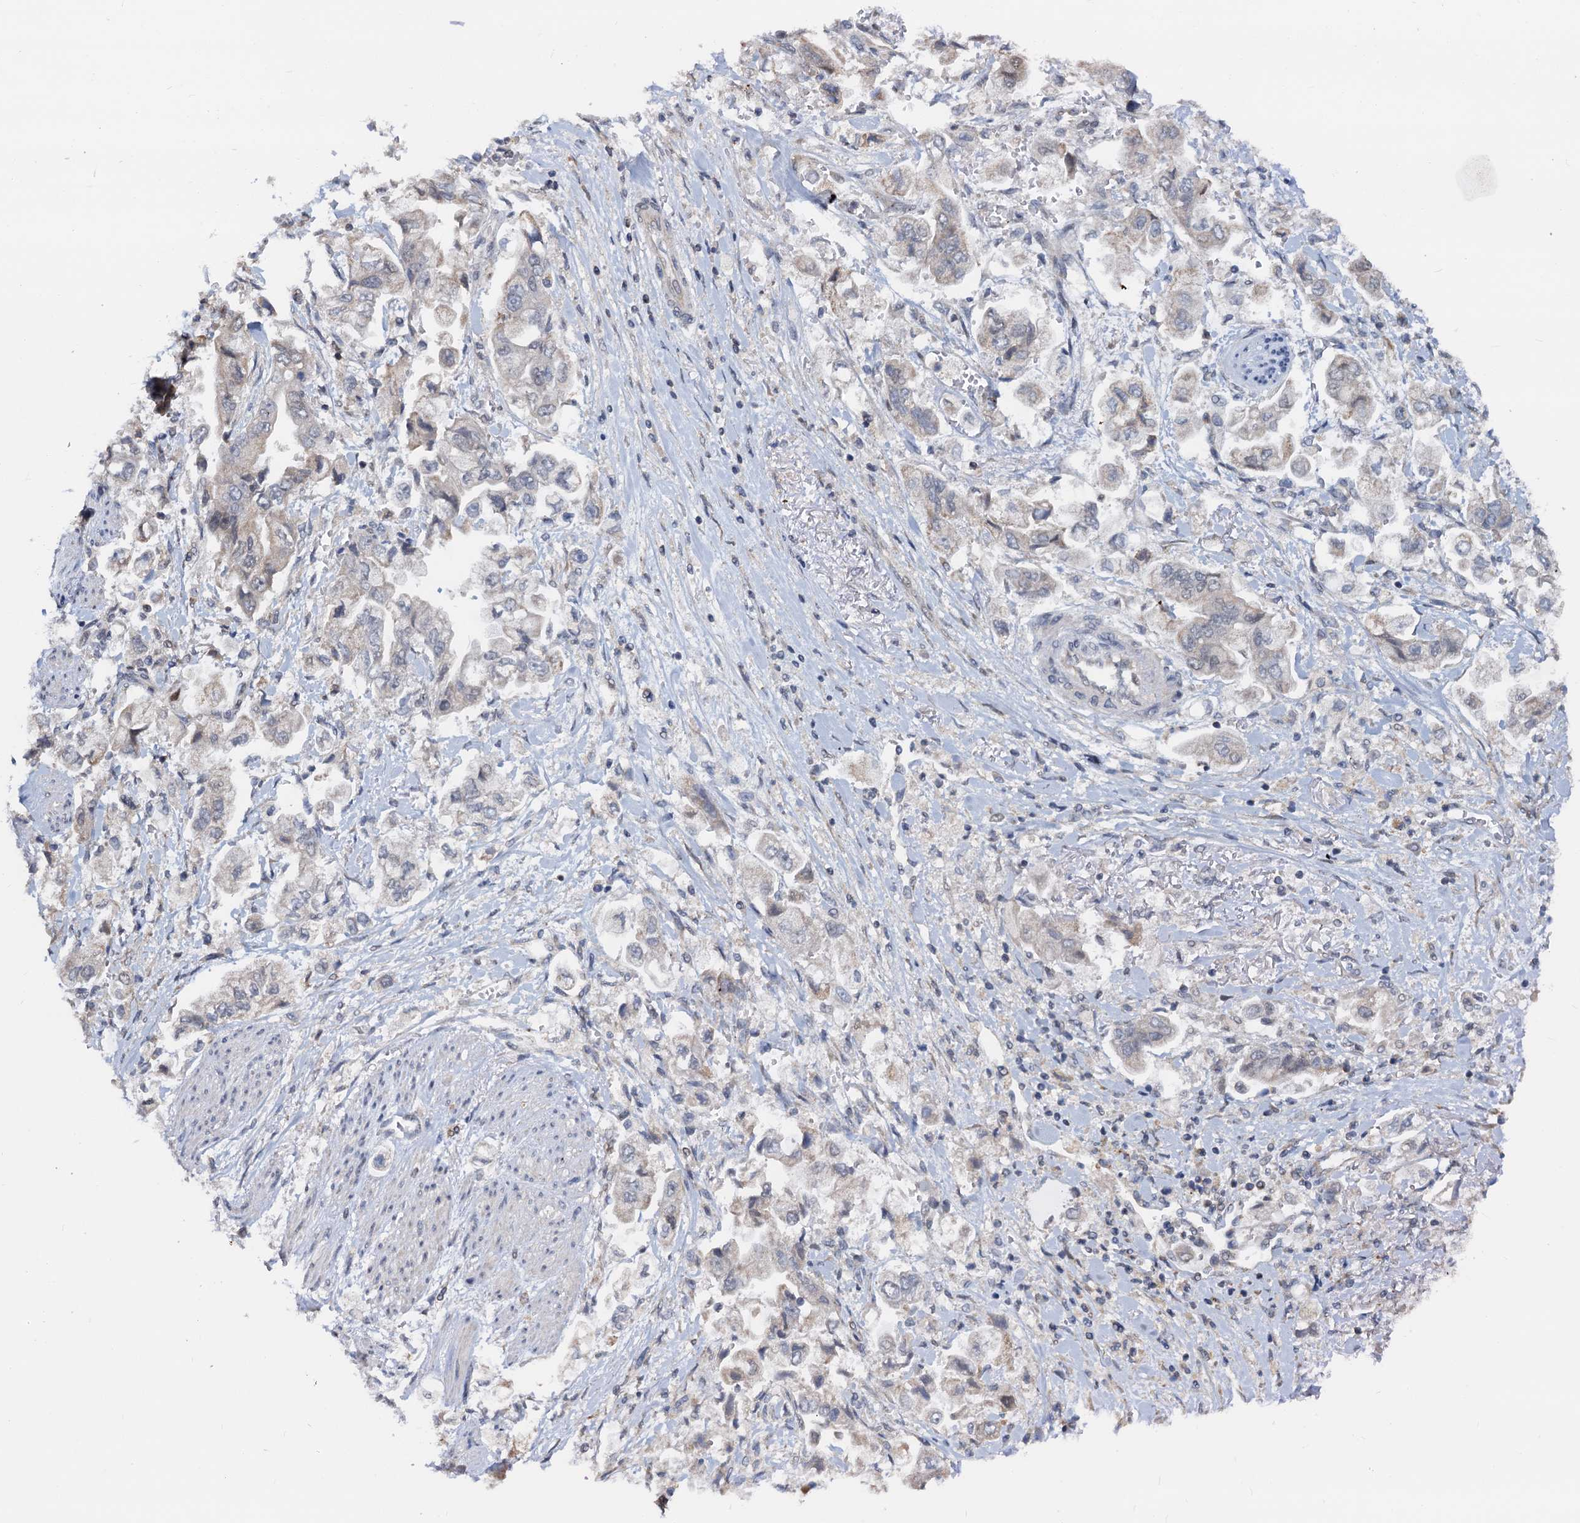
{"staining": {"intensity": "negative", "quantity": "none", "location": "none"}, "tissue": "stomach cancer", "cell_type": "Tumor cells", "image_type": "cancer", "snomed": [{"axis": "morphology", "description": "Adenocarcinoma, NOS"}, {"axis": "topography", "description": "Stomach"}], "caption": "The photomicrograph exhibits no staining of tumor cells in stomach cancer.", "gene": "MCMBP", "patient": {"sex": "male", "age": 62}}